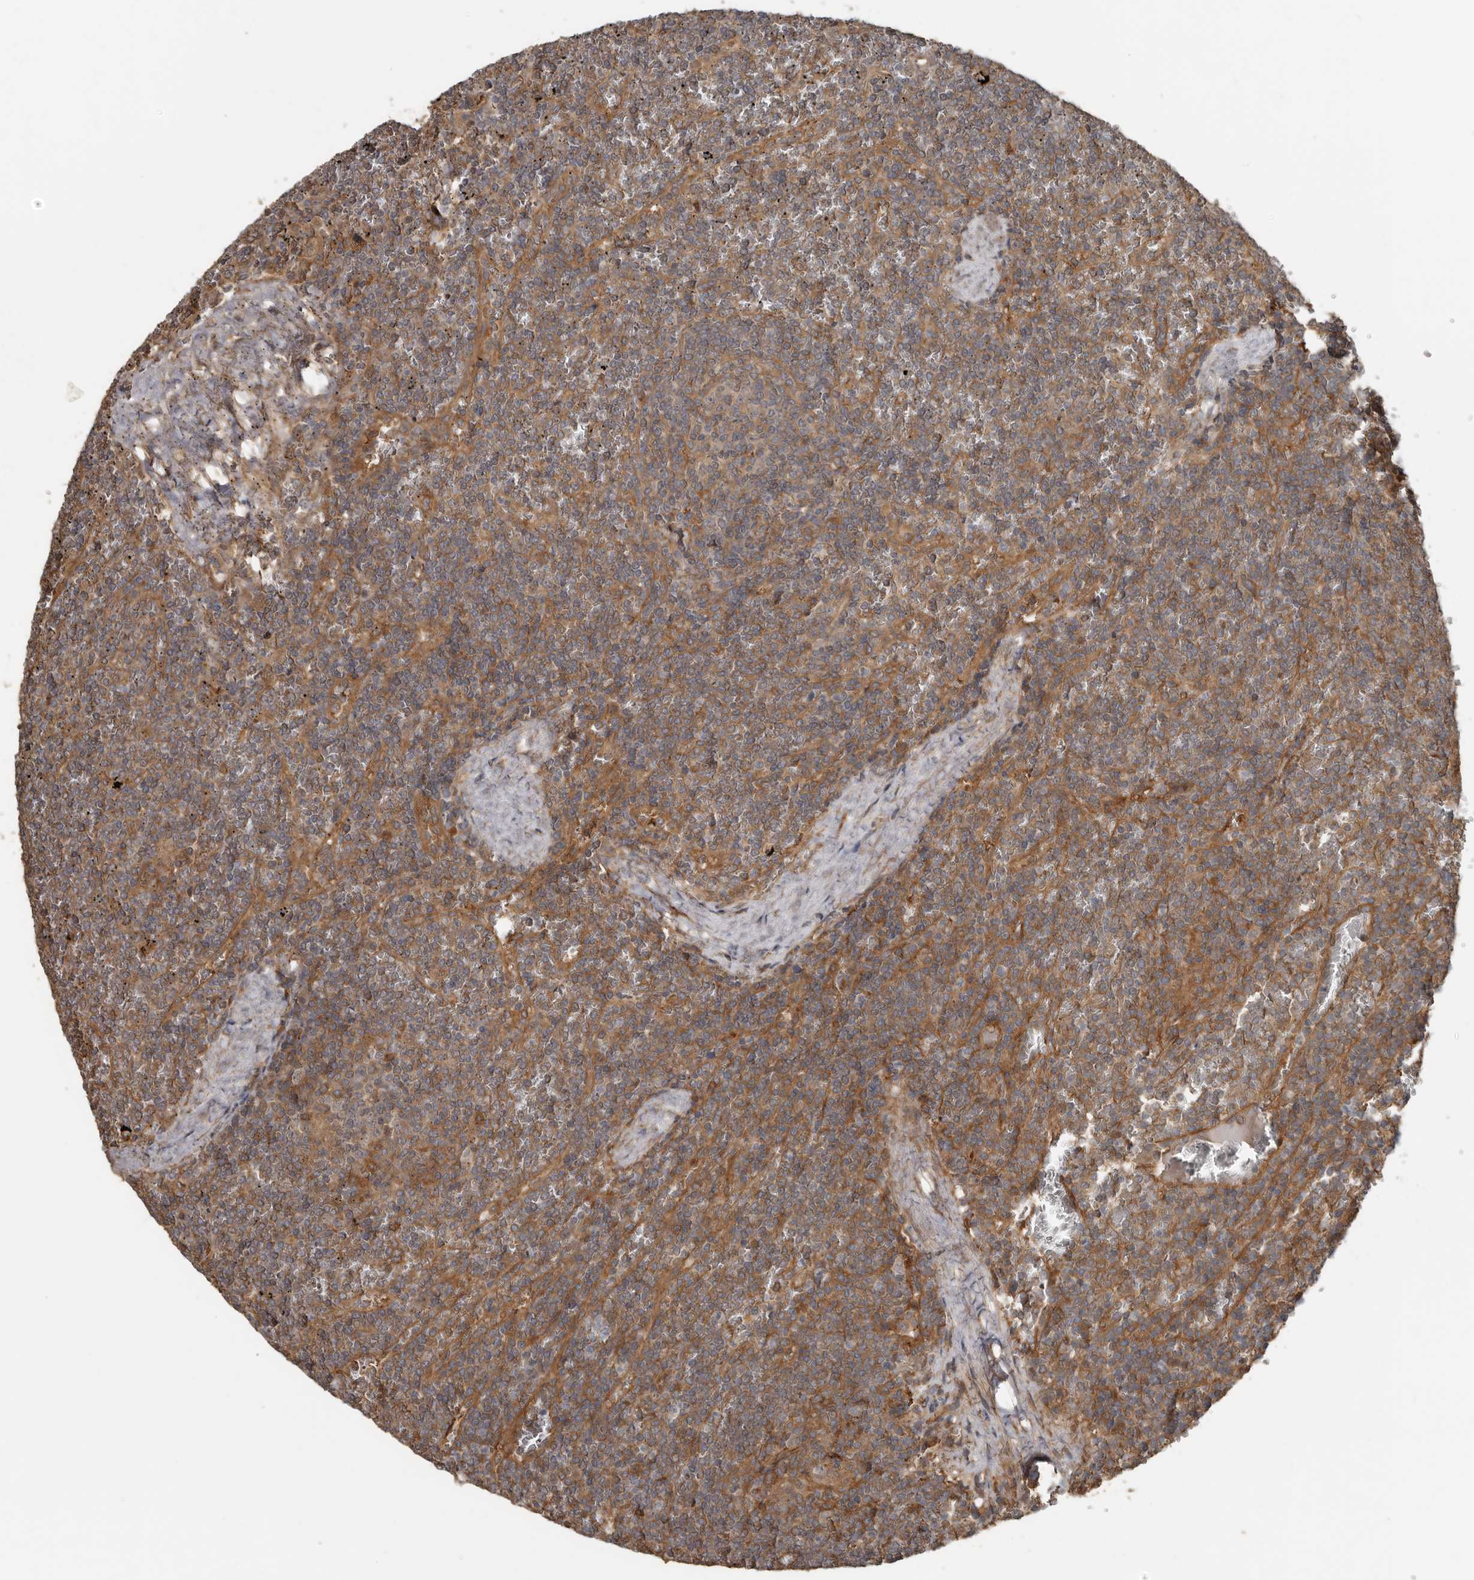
{"staining": {"intensity": "weak", "quantity": "25%-75%", "location": "cytoplasmic/membranous"}, "tissue": "lymphoma", "cell_type": "Tumor cells", "image_type": "cancer", "snomed": [{"axis": "morphology", "description": "Malignant lymphoma, non-Hodgkin's type, Low grade"}, {"axis": "topography", "description": "Spleen"}], "caption": "The histopathology image shows immunohistochemical staining of lymphoma. There is weak cytoplasmic/membranous expression is appreciated in about 25%-75% of tumor cells.", "gene": "EXOC3L1", "patient": {"sex": "female", "age": 19}}